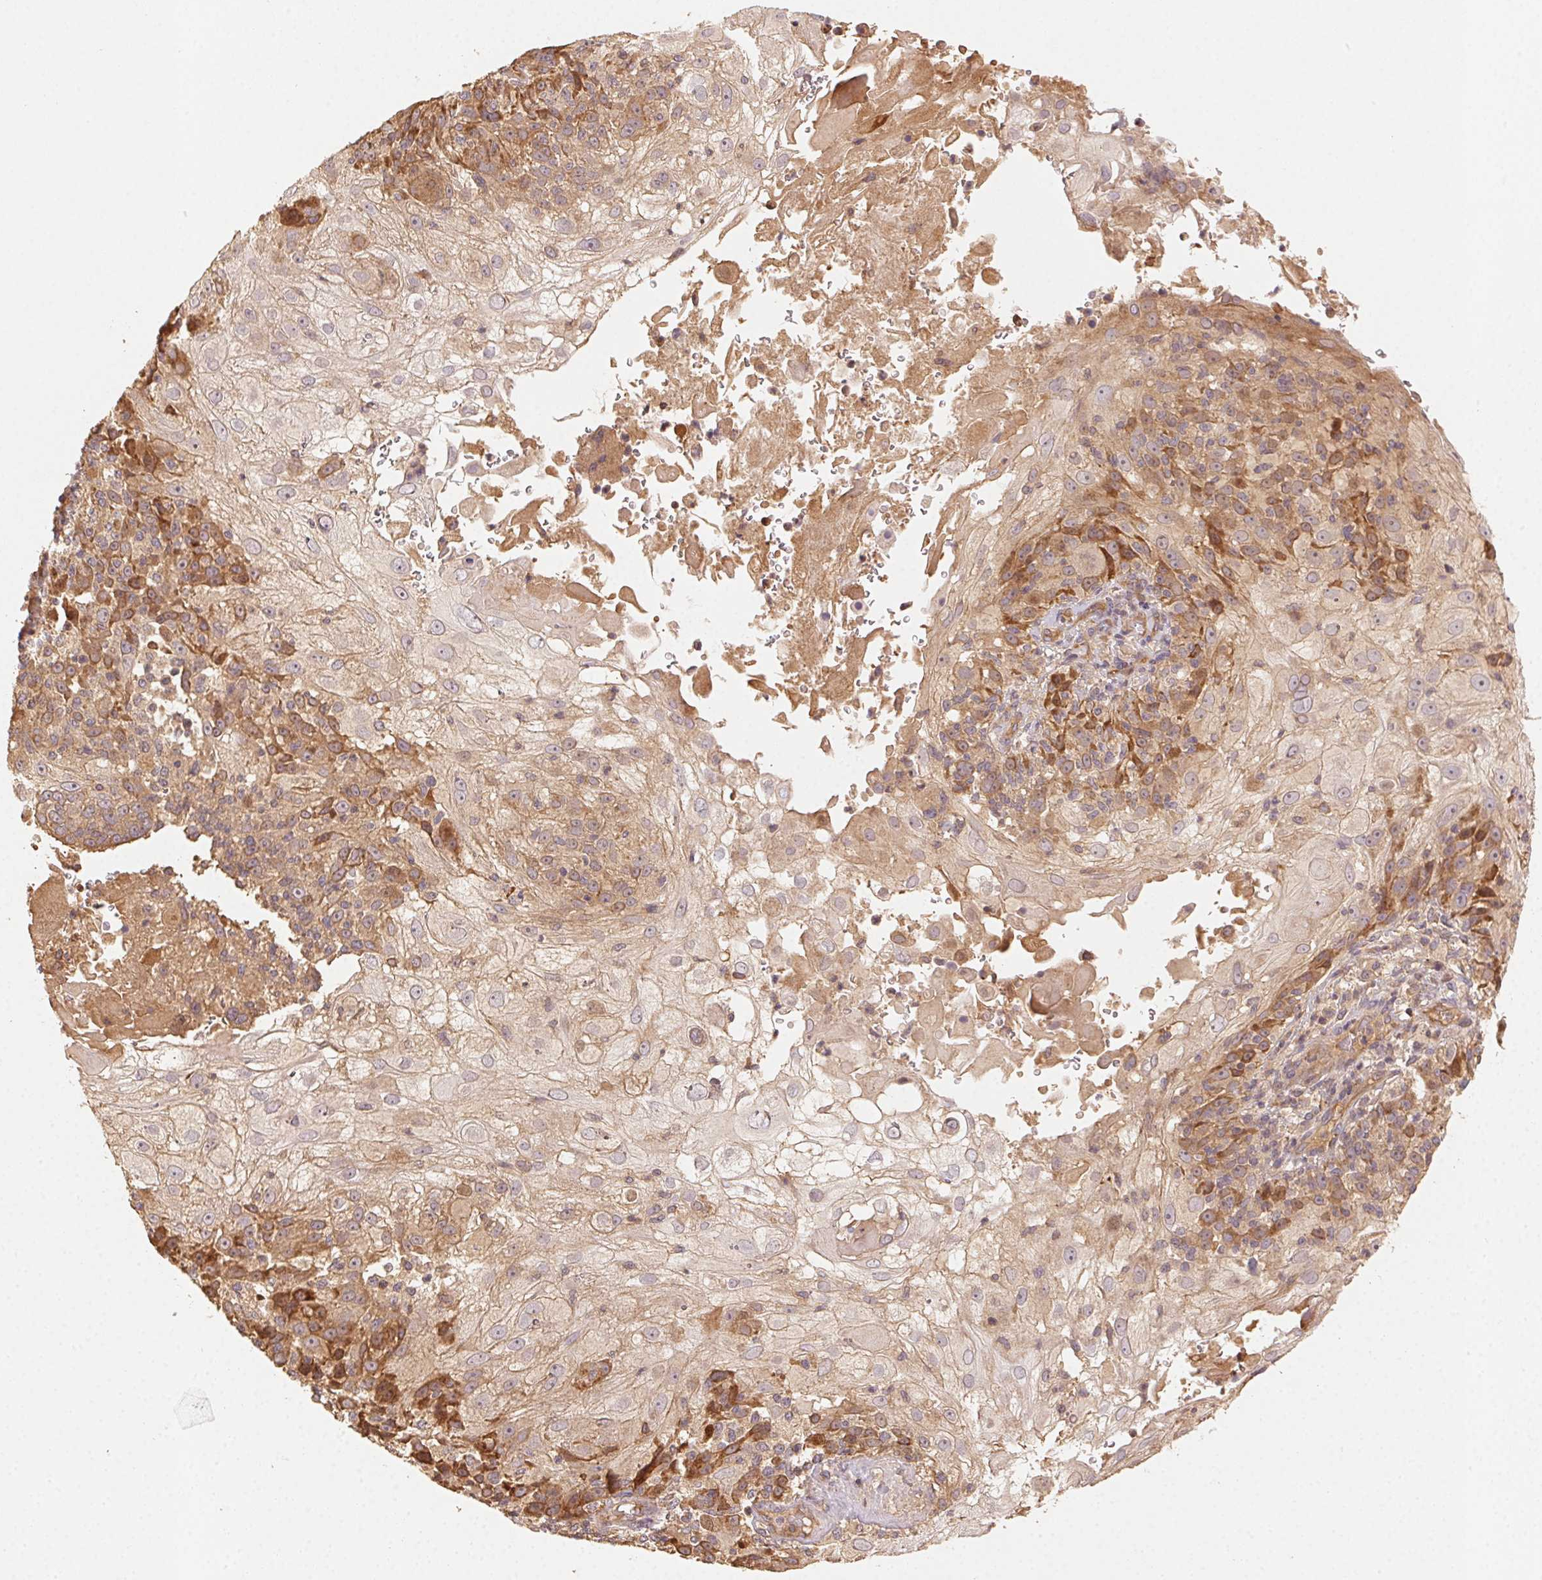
{"staining": {"intensity": "moderate", "quantity": "25%-75%", "location": "cytoplasmic/membranous"}, "tissue": "skin cancer", "cell_type": "Tumor cells", "image_type": "cancer", "snomed": [{"axis": "morphology", "description": "Normal tissue, NOS"}, {"axis": "morphology", "description": "Squamous cell carcinoma, NOS"}, {"axis": "topography", "description": "Skin"}], "caption": "A high-resolution micrograph shows immunohistochemistry staining of skin cancer, which demonstrates moderate cytoplasmic/membranous positivity in about 25%-75% of tumor cells.", "gene": "RALA", "patient": {"sex": "female", "age": 83}}